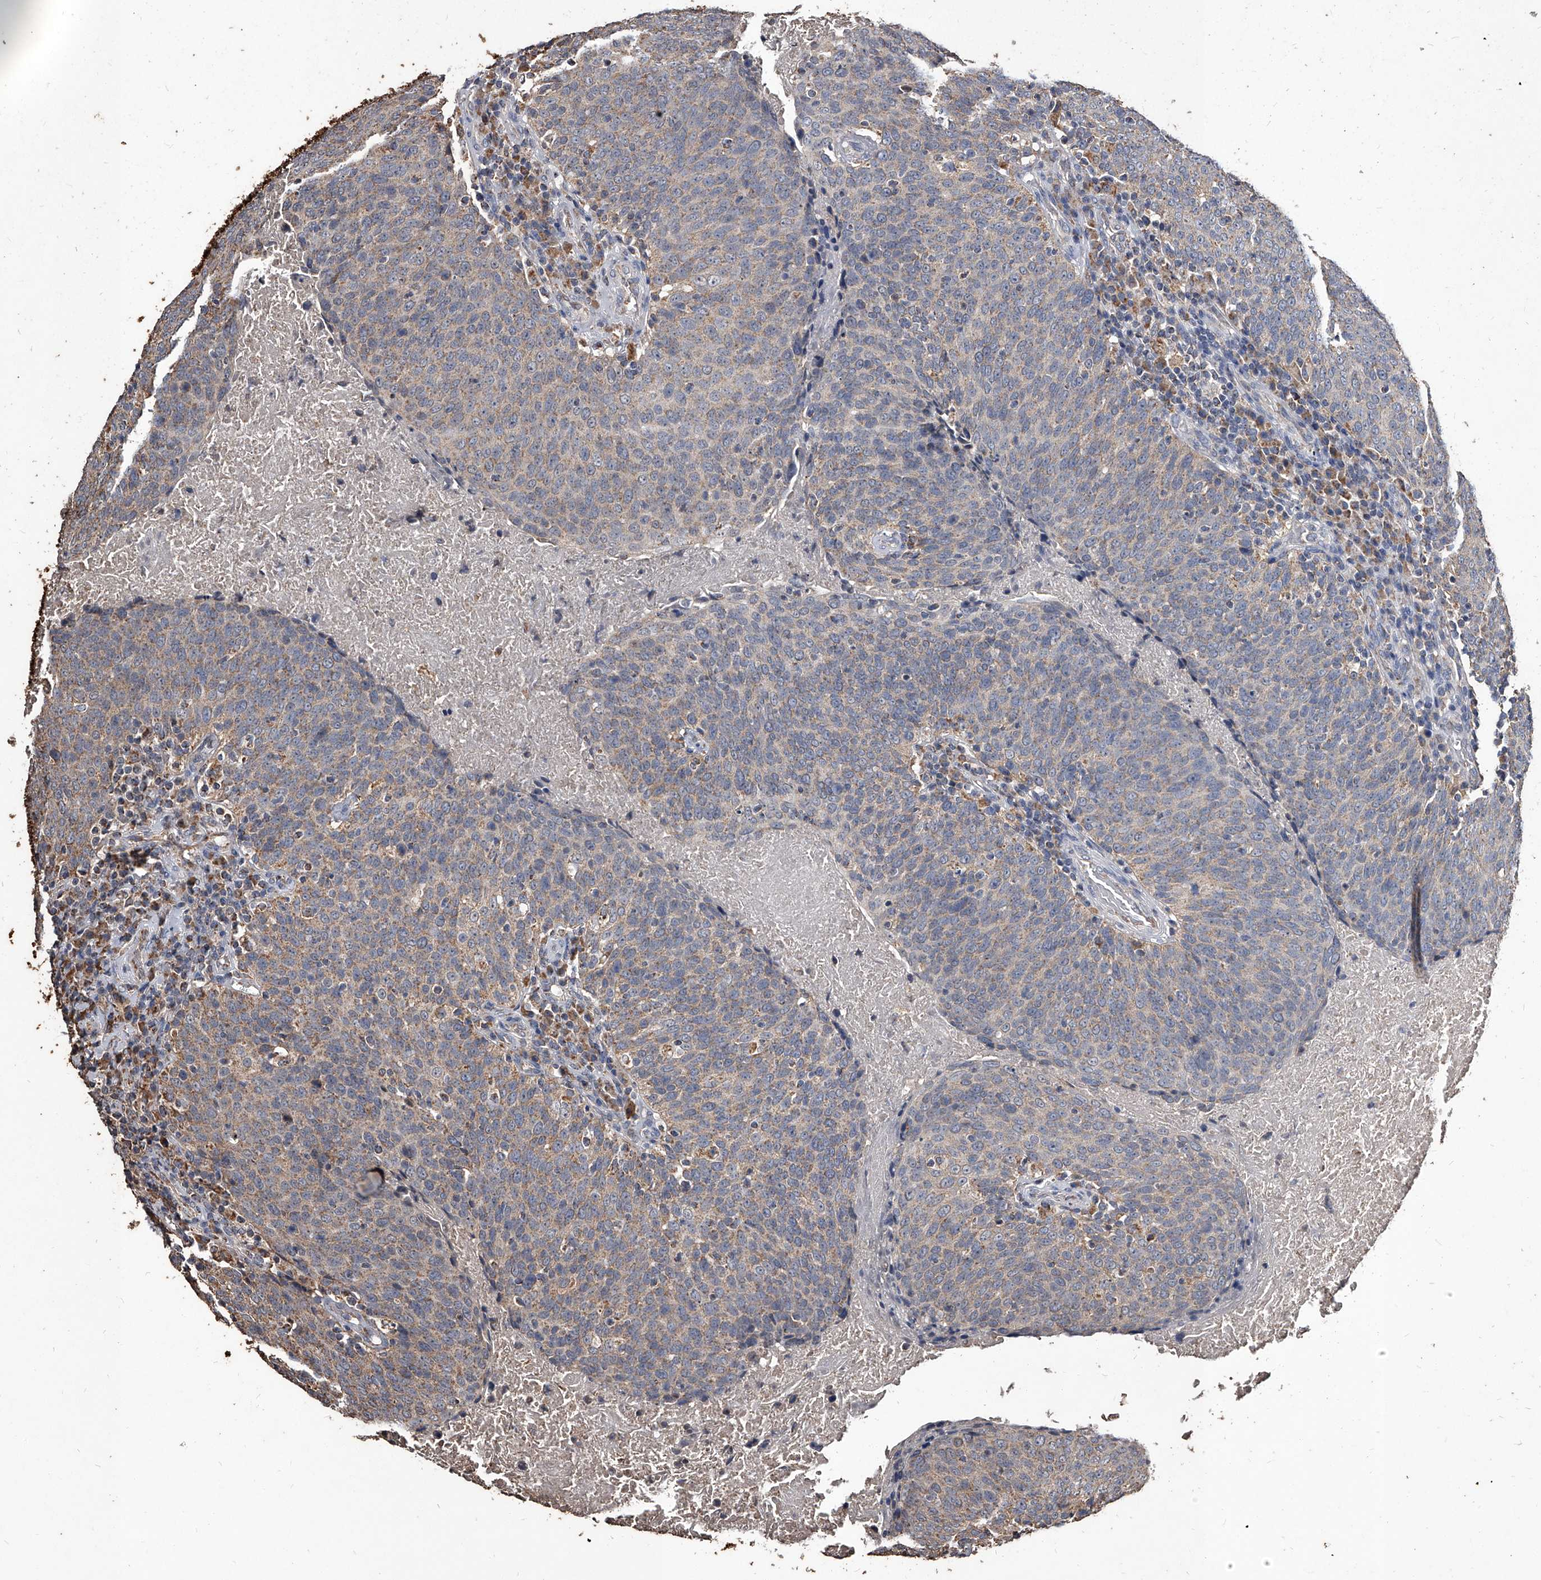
{"staining": {"intensity": "weak", "quantity": "25%-75%", "location": "cytoplasmic/membranous"}, "tissue": "head and neck cancer", "cell_type": "Tumor cells", "image_type": "cancer", "snomed": [{"axis": "morphology", "description": "Squamous cell carcinoma, NOS"}, {"axis": "morphology", "description": "Squamous cell carcinoma, metastatic, NOS"}, {"axis": "topography", "description": "Lymph node"}, {"axis": "topography", "description": "Head-Neck"}], "caption": "Immunohistochemistry (IHC) micrograph of human head and neck cancer stained for a protein (brown), which displays low levels of weak cytoplasmic/membranous expression in approximately 25%-75% of tumor cells.", "gene": "GPR183", "patient": {"sex": "male", "age": 62}}